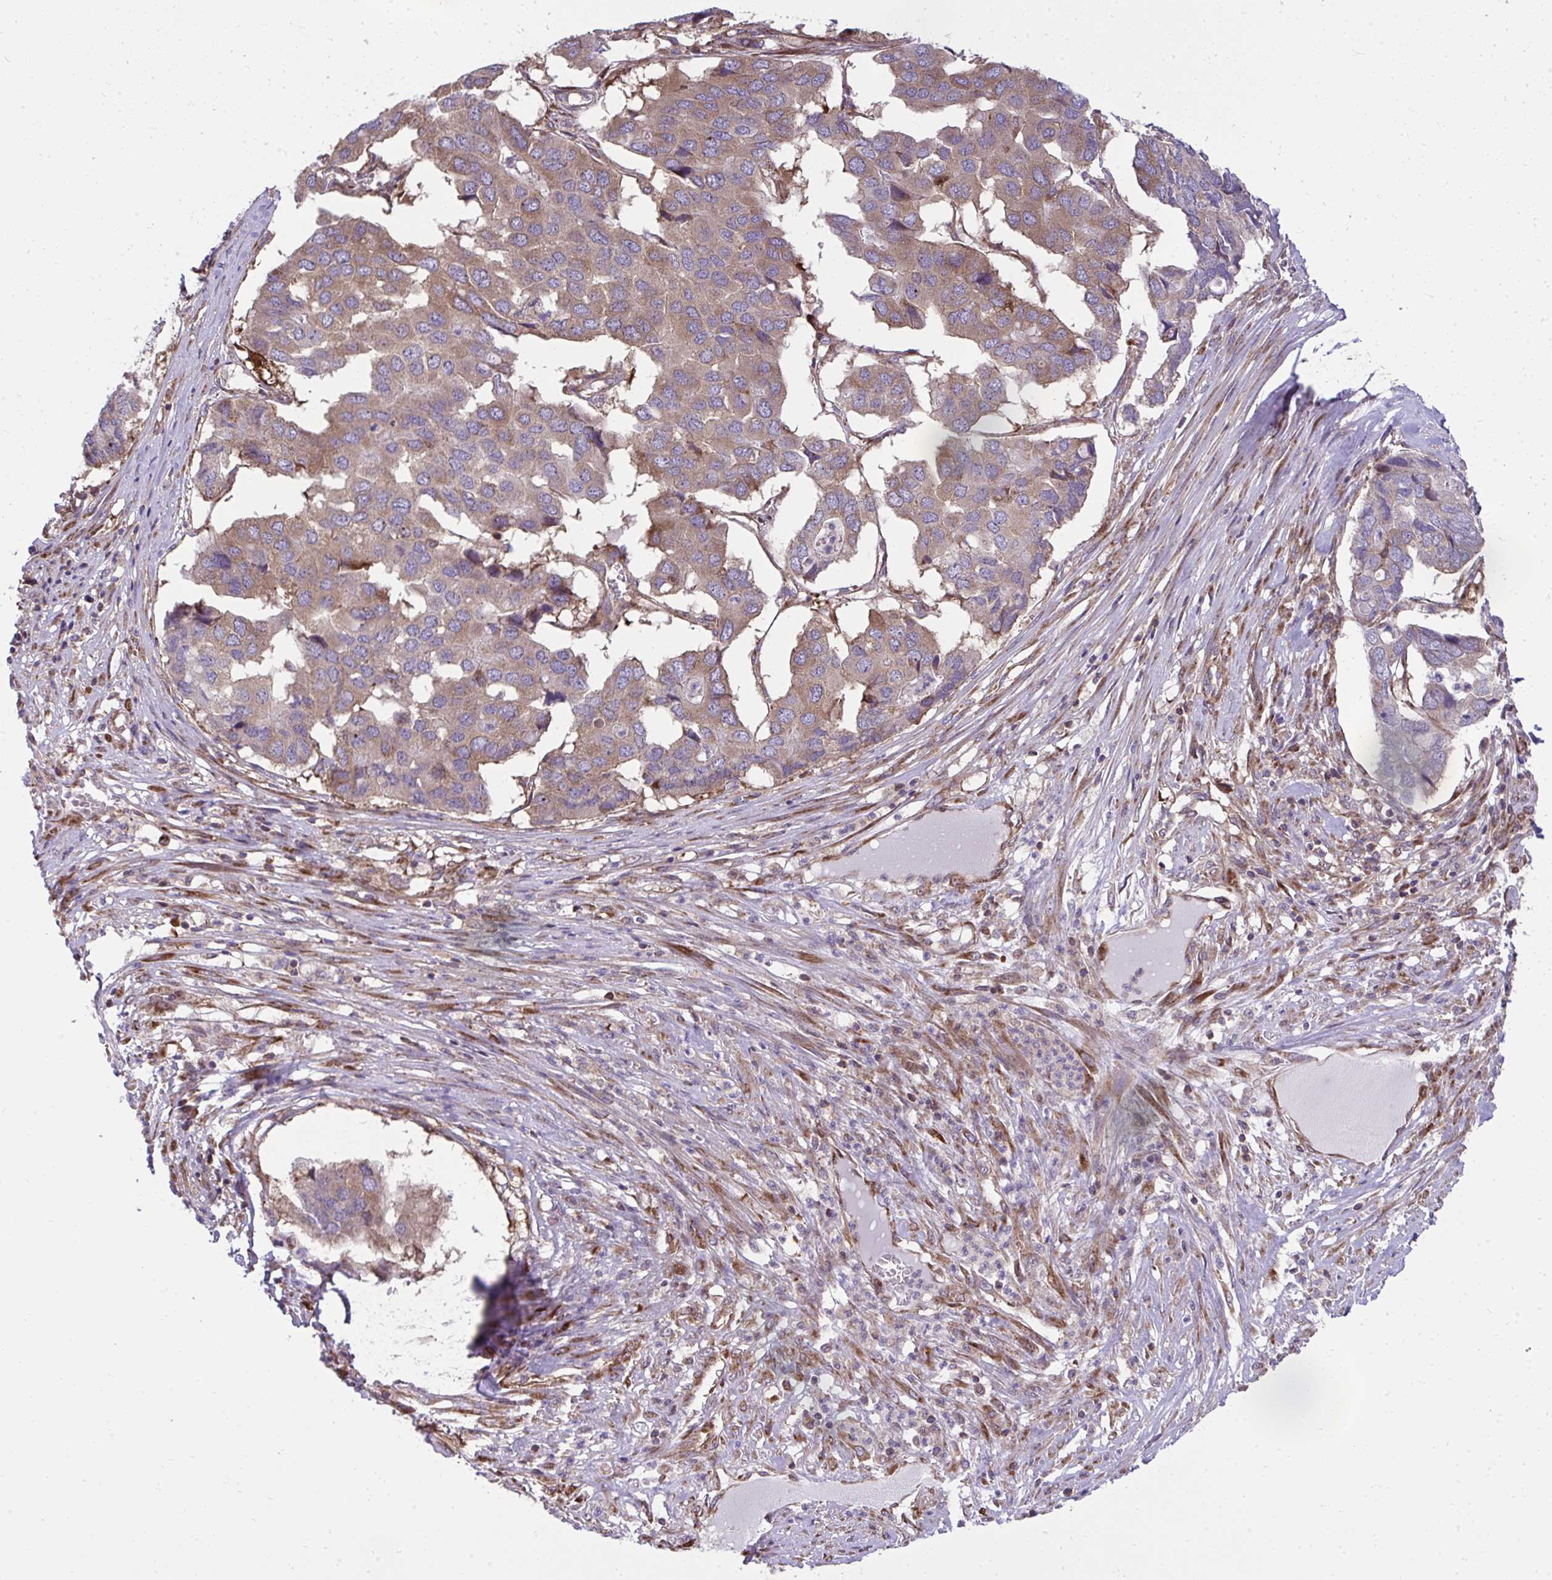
{"staining": {"intensity": "weak", "quantity": ">75%", "location": "cytoplasmic/membranous"}, "tissue": "pancreatic cancer", "cell_type": "Tumor cells", "image_type": "cancer", "snomed": [{"axis": "morphology", "description": "Adenocarcinoma, NOS"}, {"axis": "topography", "description": "Pancreas"}], "caption": "There is low levels of weak cytoplasmic/membranous expression in tumor cells of pancreatic adenocarcinoma, as demonstrated by immunohistochemical staining (brown color).", "gene": "NMNAT3", "patient": {"sex": "male", "age": 50}}